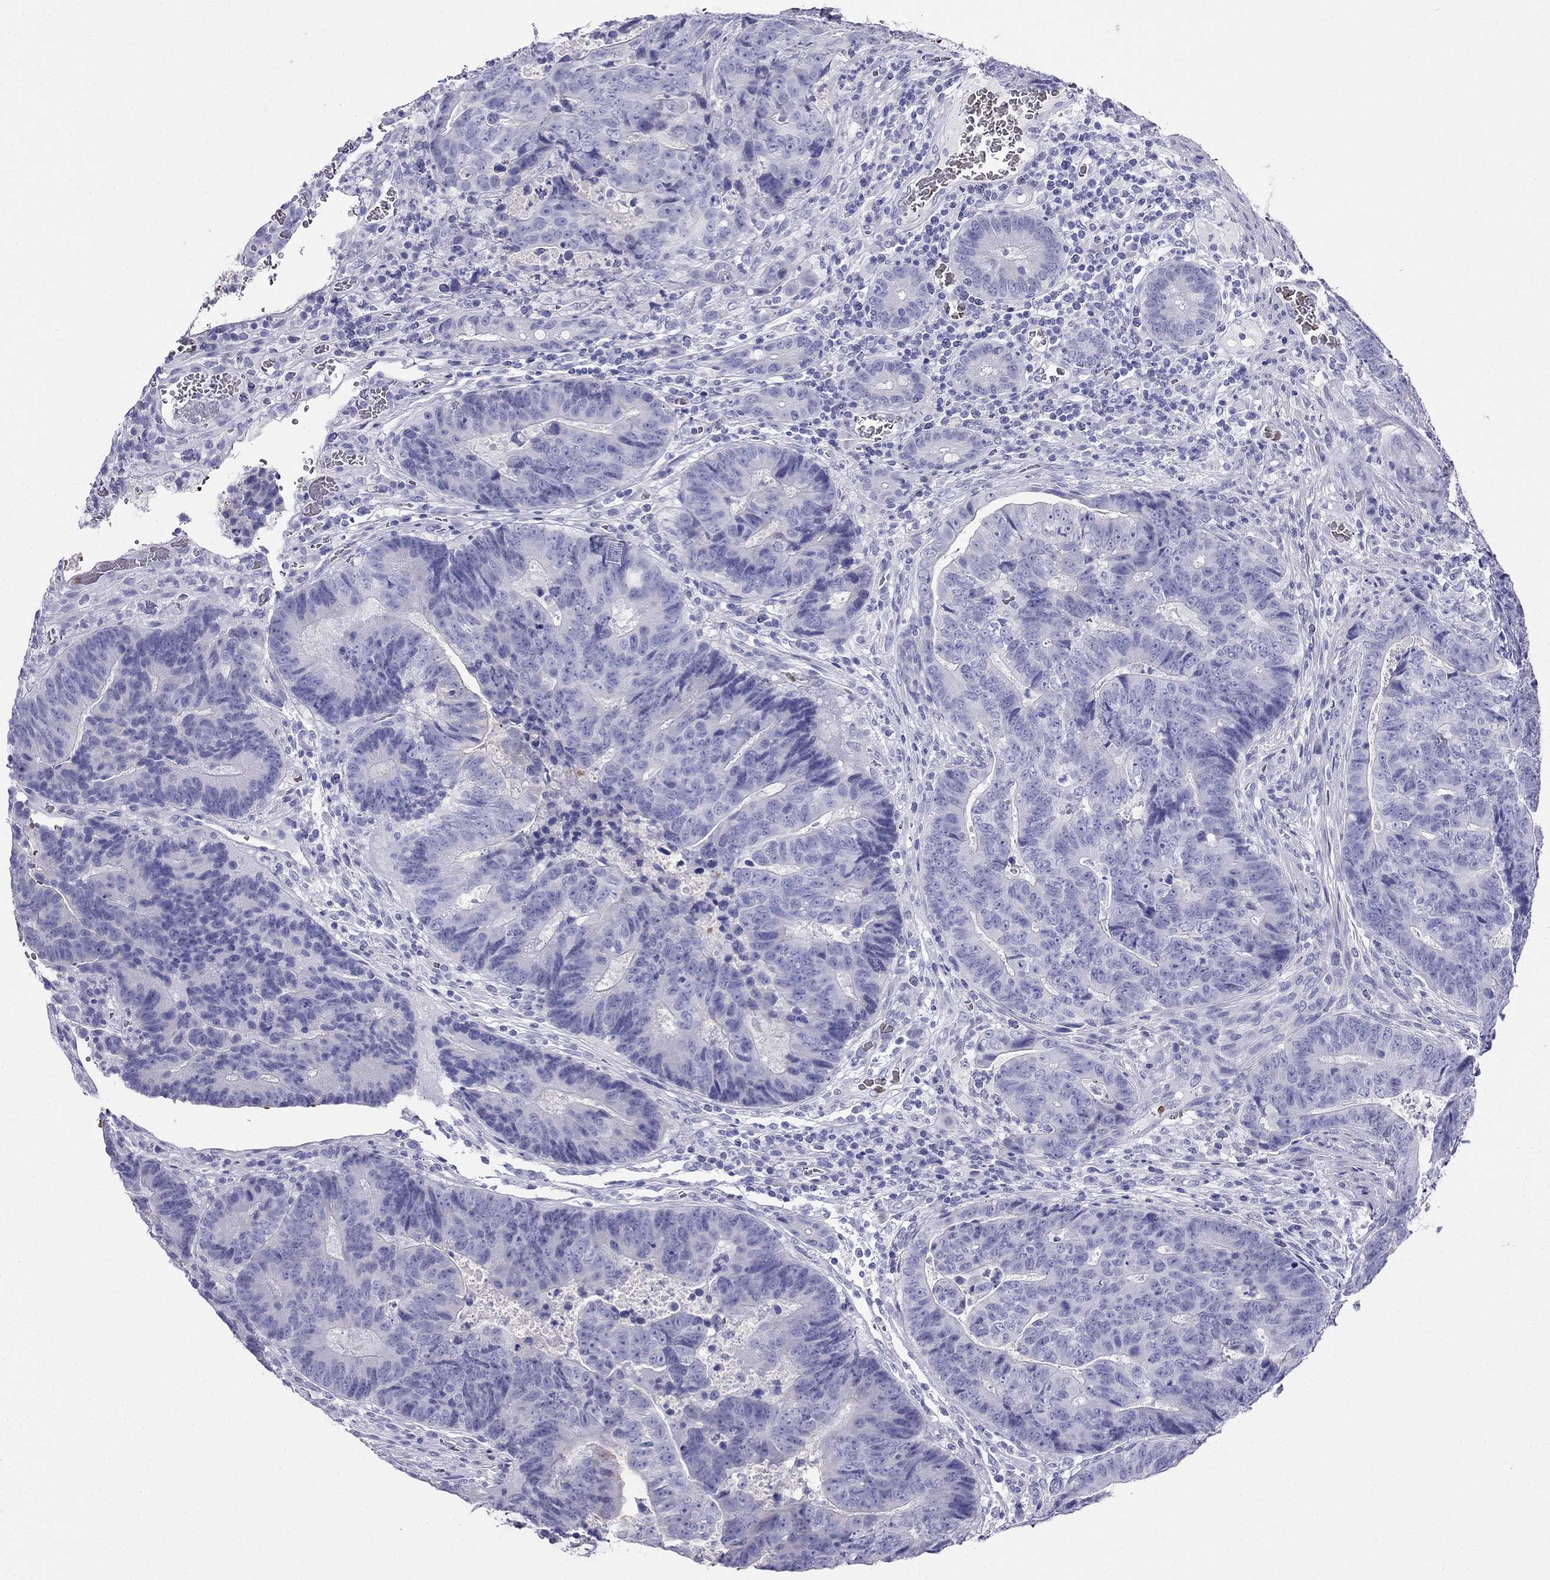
{"staining": {"intensity": "negative", "quantity": "none", "location": "none"}, "tissue": "colorectal cancer", "cell_type": "Tumor cells", "image_type": "cancer", "snomed": [{"axis": "morphology", "description": "Adenocarcinoma, NOS"}, {"axis": "topography", "description": "Colon"}], "caption": "Colorectal cancer stained for a protein using immunohistochemistry exhibits no expression tumor cells.", "gene": "DNAAF6", "patient": {"sex": "female", "age": 48}}